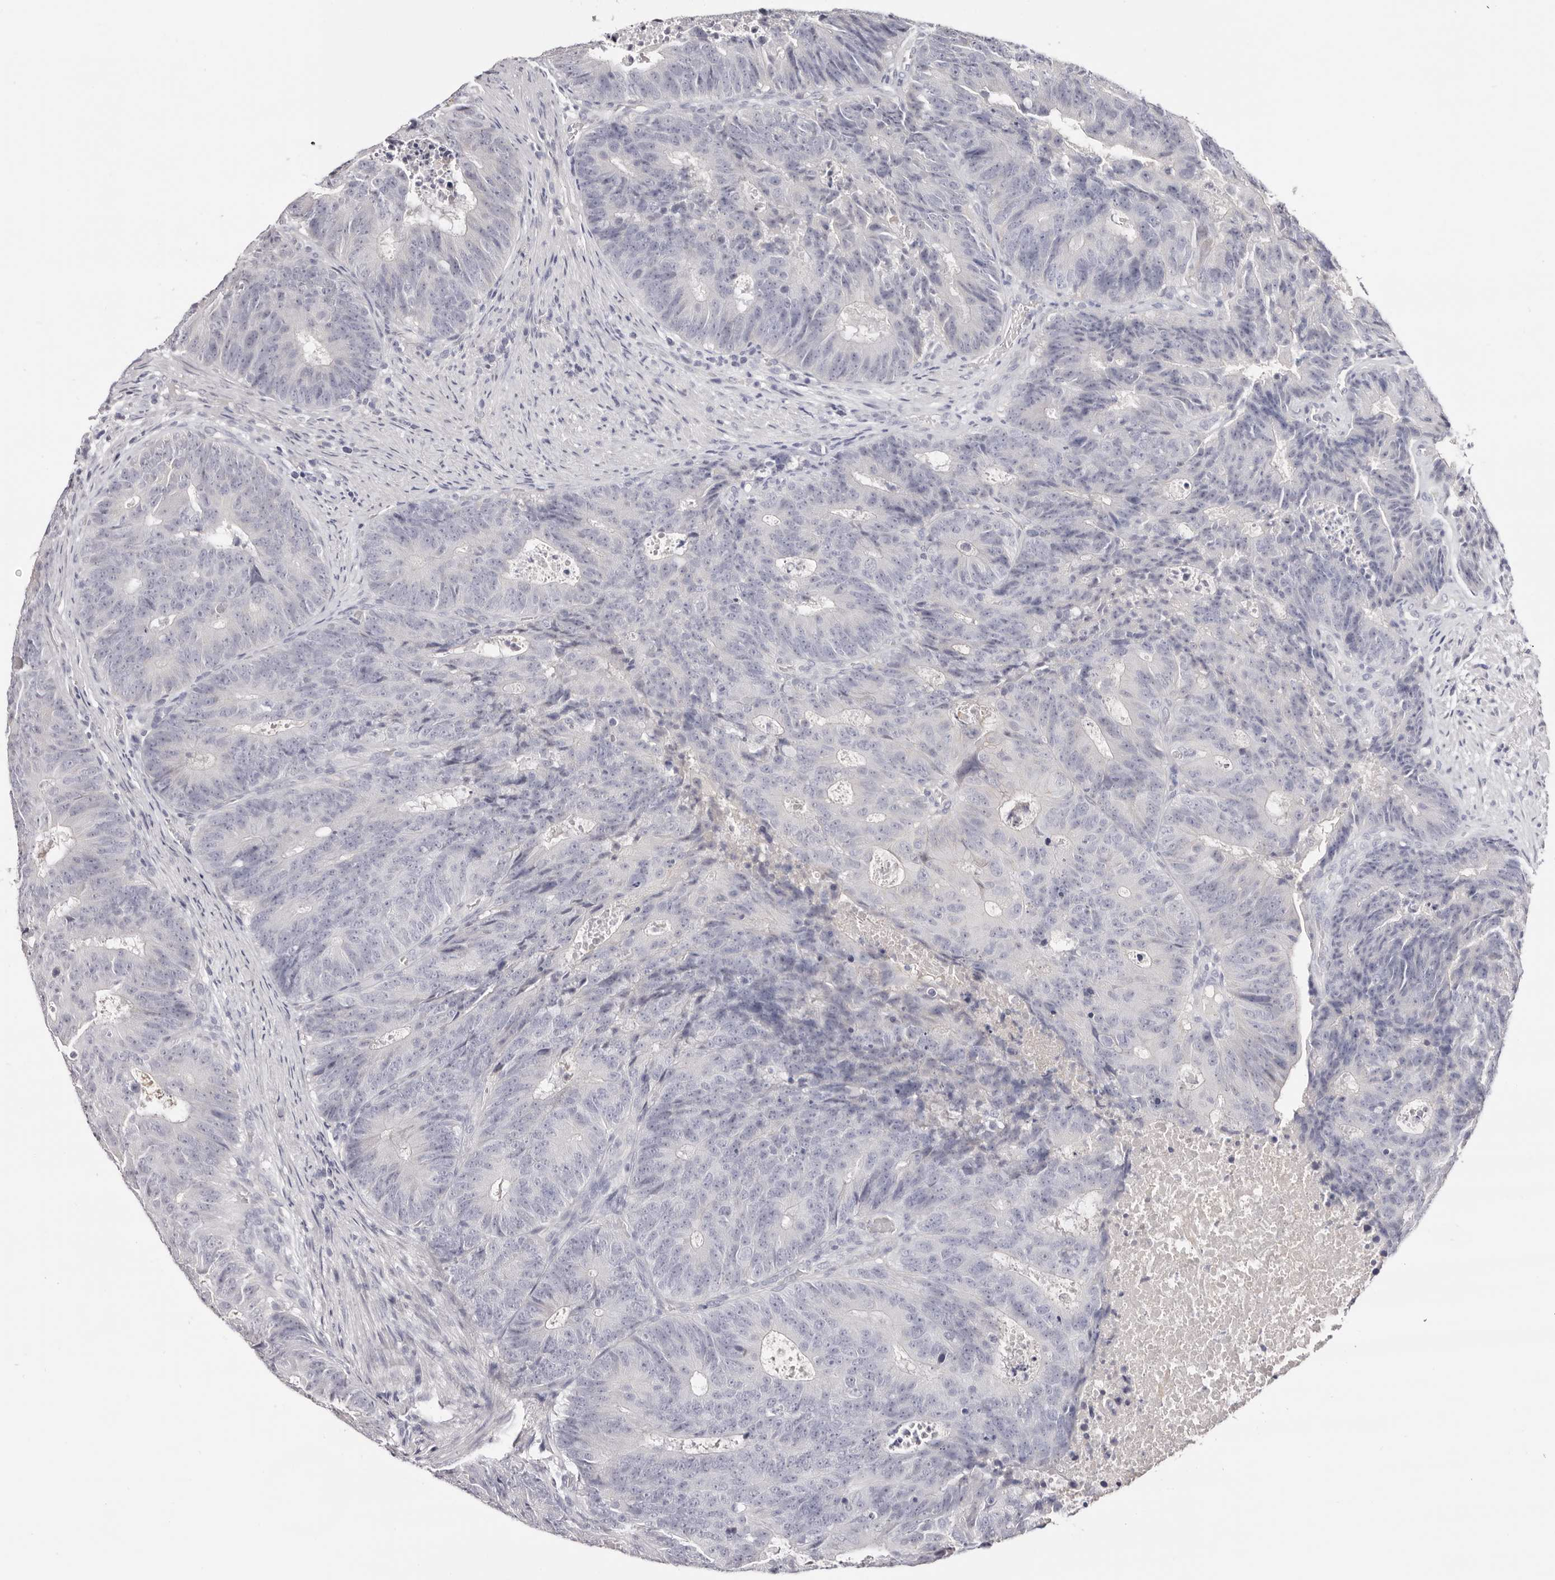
{"staining": {"intensity": "negative", "quantity": "none", "location": "none"}, "tissue": "colorectal cancer", "cell_type": "Tumor cells", "image_type": "cancer", "snomed": [{"axis": "morphology", "description": "Adenocarcinoma, NOS"}, {"axis": "topography", "description": "Colon"}], "caption": "Immunohistochemistry image of colorectal cancer (adenocarcinoma) stained for a protein (brown), which reveals no positivity in tumor cells.", "gene": "AKNAD1", "patient": {"sex": "male", "age": 87}}